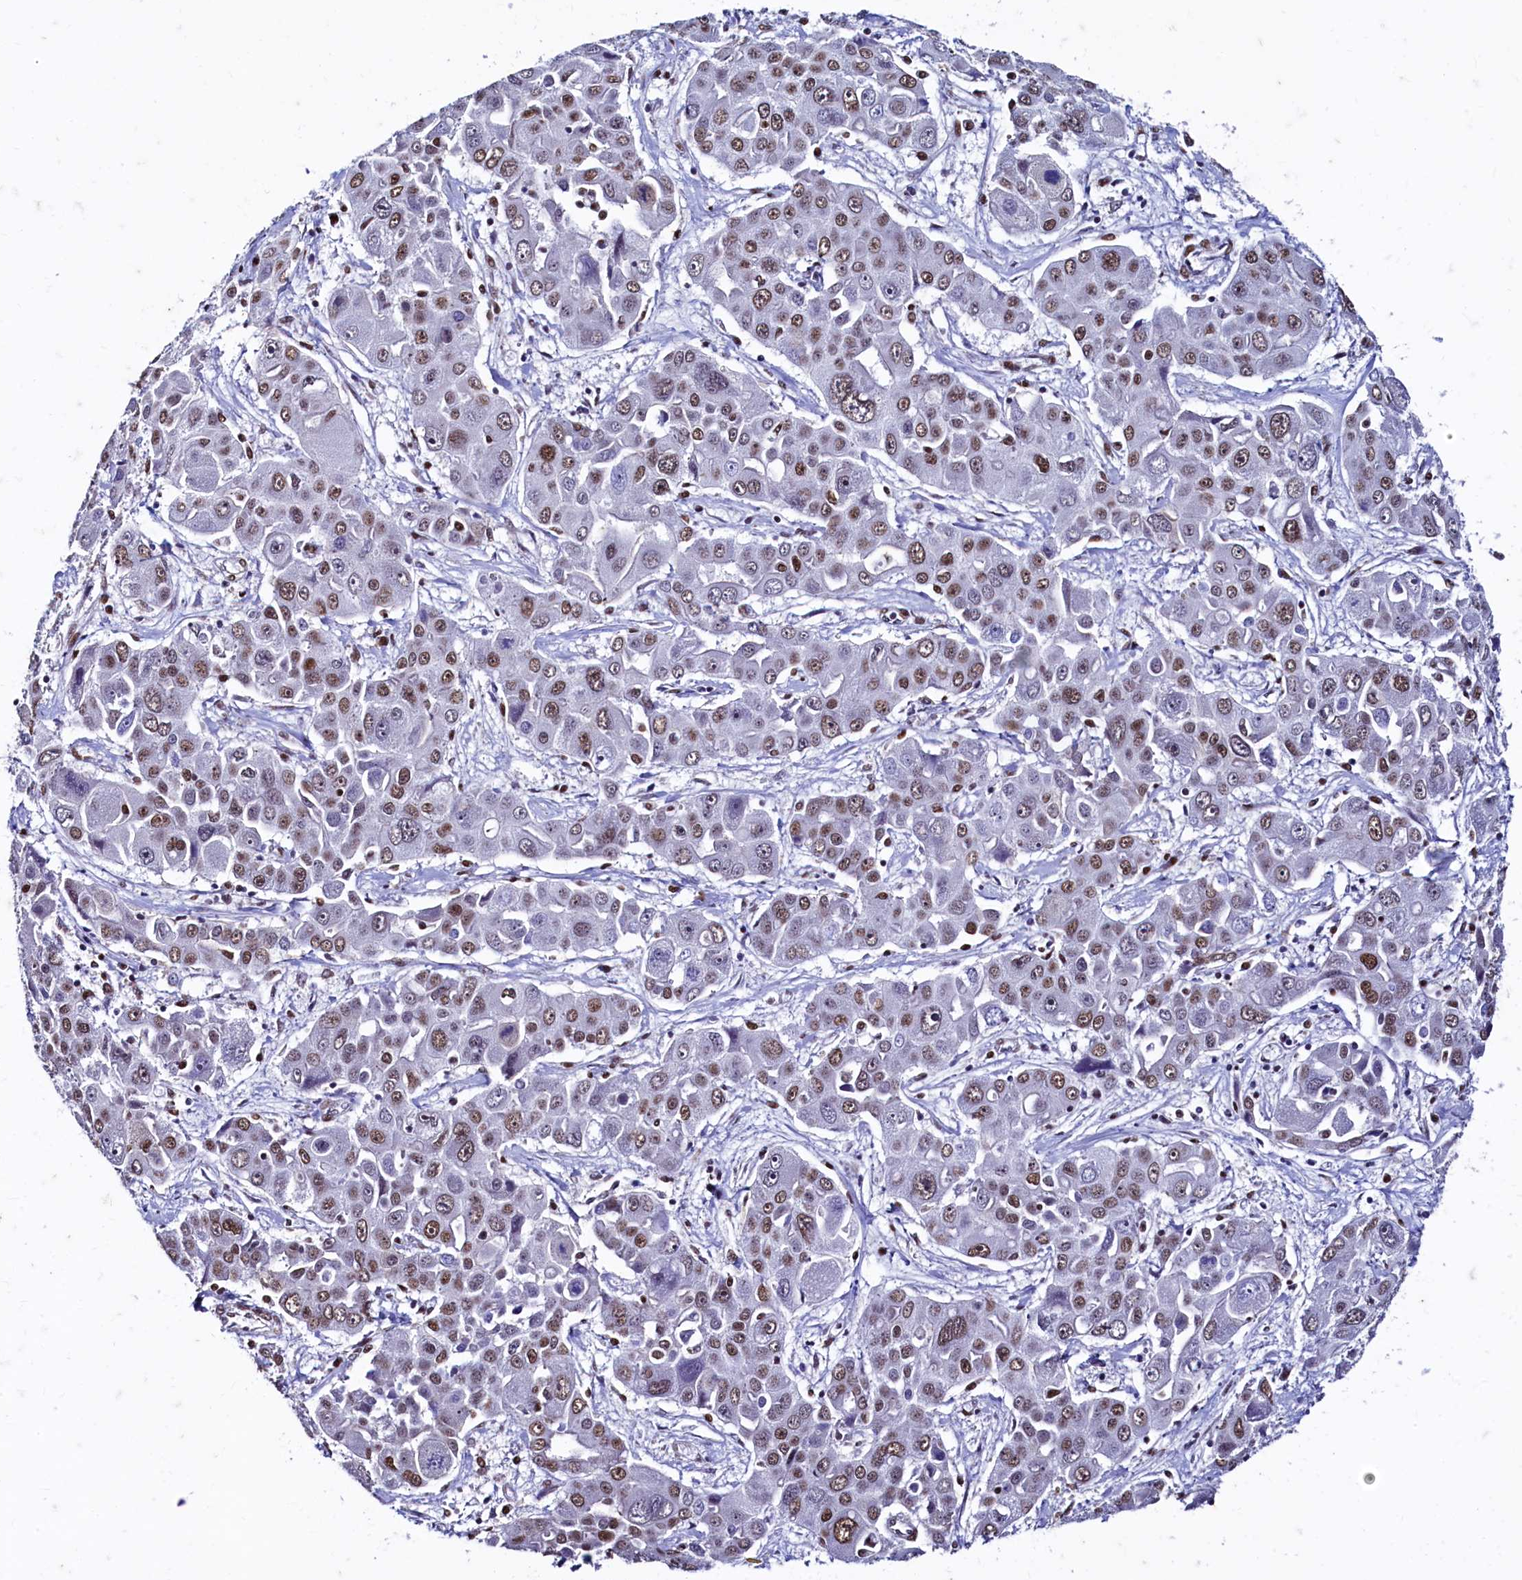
{"staining": {"intensity": "moderate", "quantity": "25%-75%", "location": "nuclear"}, "tissue": "liver cancer", "cell_type": "Tumor cells", "image_type": "cancer", "snomed": [{"axis": "morphology", "description": "Cholangiocarcinoma"}, {"axis": "topography", "description": "Liver"}], "caption": "Immunohistochemical staining of liver cancer (cholangiocarcinoma) displays moderate nuclear protein positivity in approximately 25%-75% of tumor cells.", "gene": "CPSF7", "patient": {"sex": "male", "age": 67}}